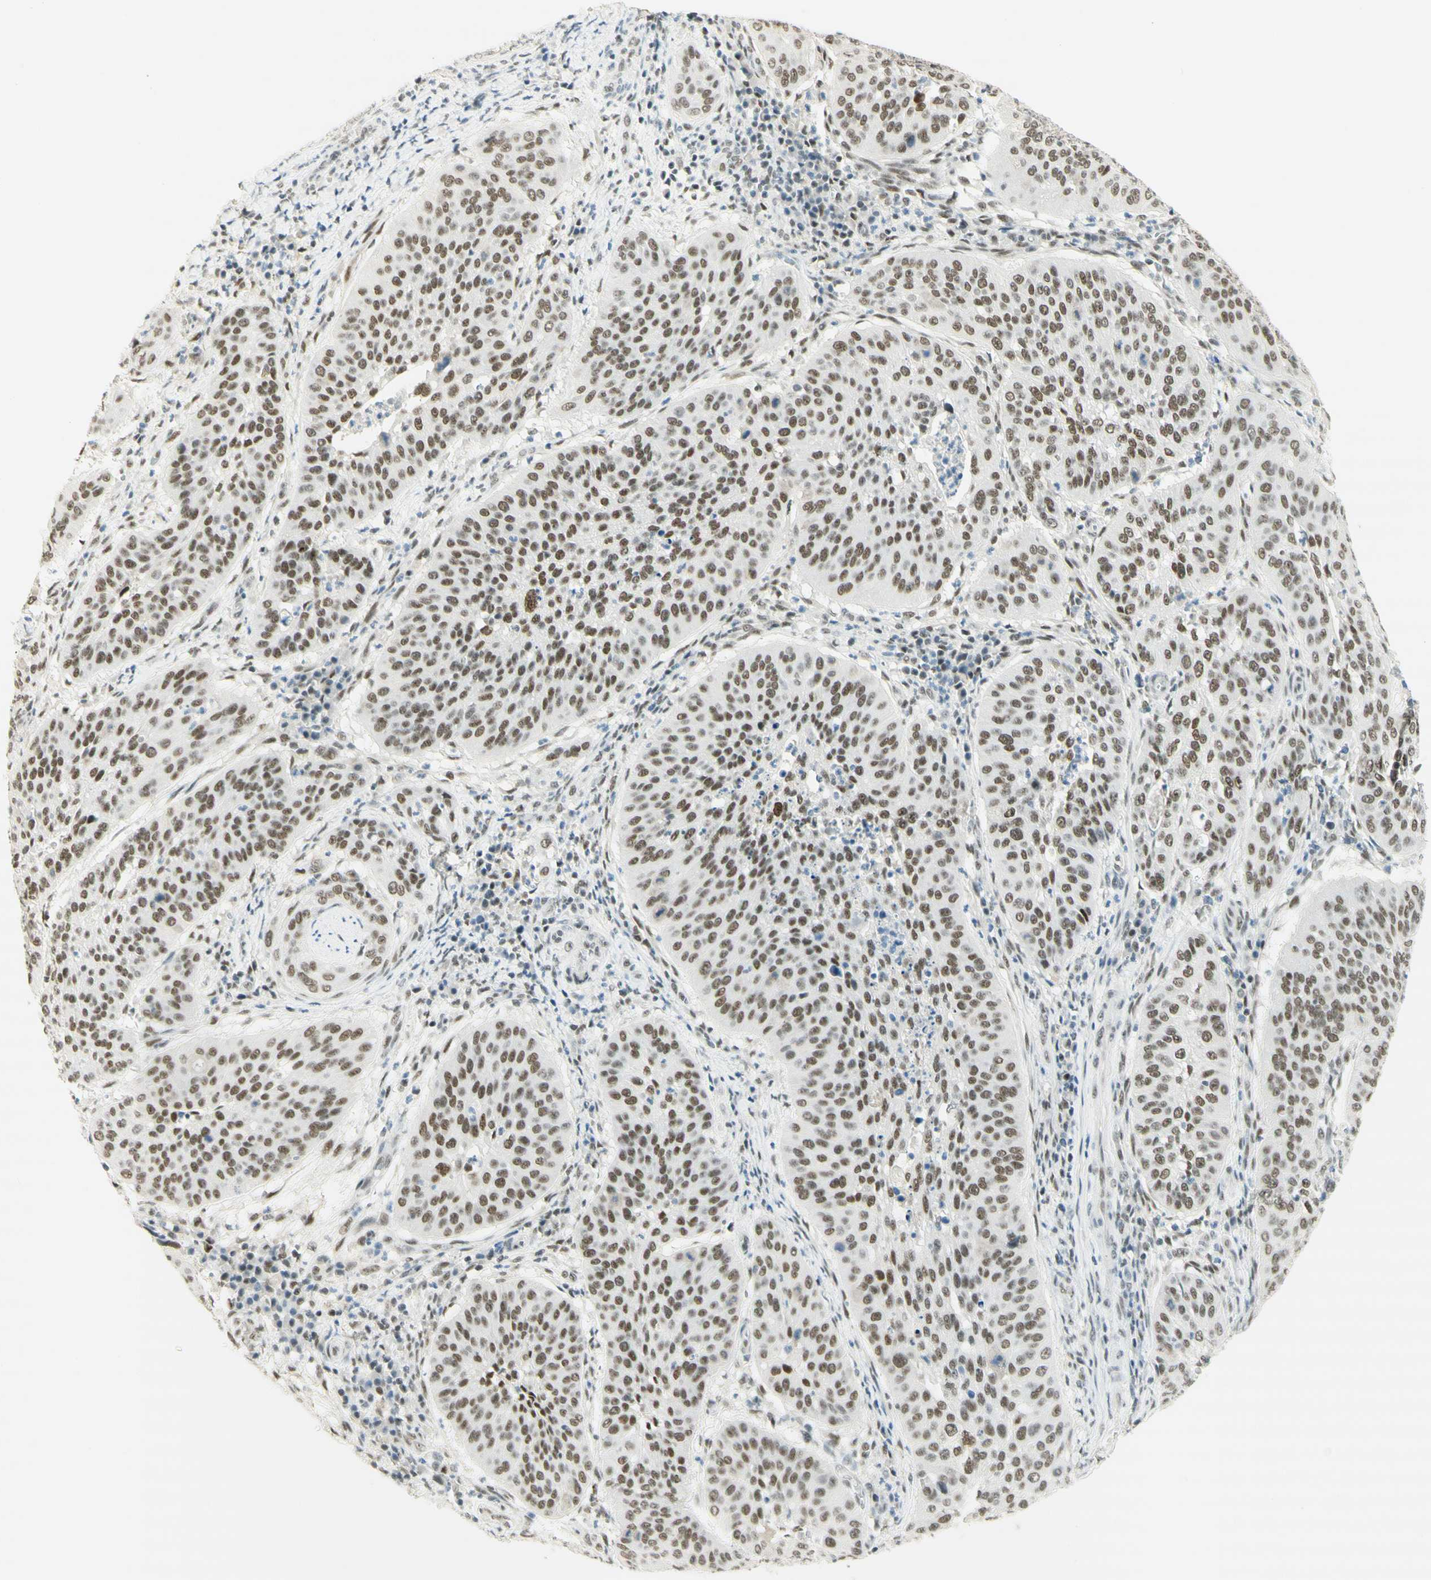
{"staining": {"intensity": "moderate", "quantity": ">75%", "location": "nuclear"}, "tissue": "cervical cancer", "cell_type": "Tumor cells", "image_type": "cancer", "snomed": [{"axis": "morphology", "description": "Normal tissue, NOS"}, {"axis": "morphology", "description": "Squamous cell carcinoma, NOS"}, {"axis": "topography", "description": "Cervix"}], "caption": "Immunohistochemical staining of squamous cell carcinoma (cervical) displays moderate nuclear protein expression in about >75% of tumor cells.", "gene": "PMS2", "patient": {"sex": "female", "age": 39}}